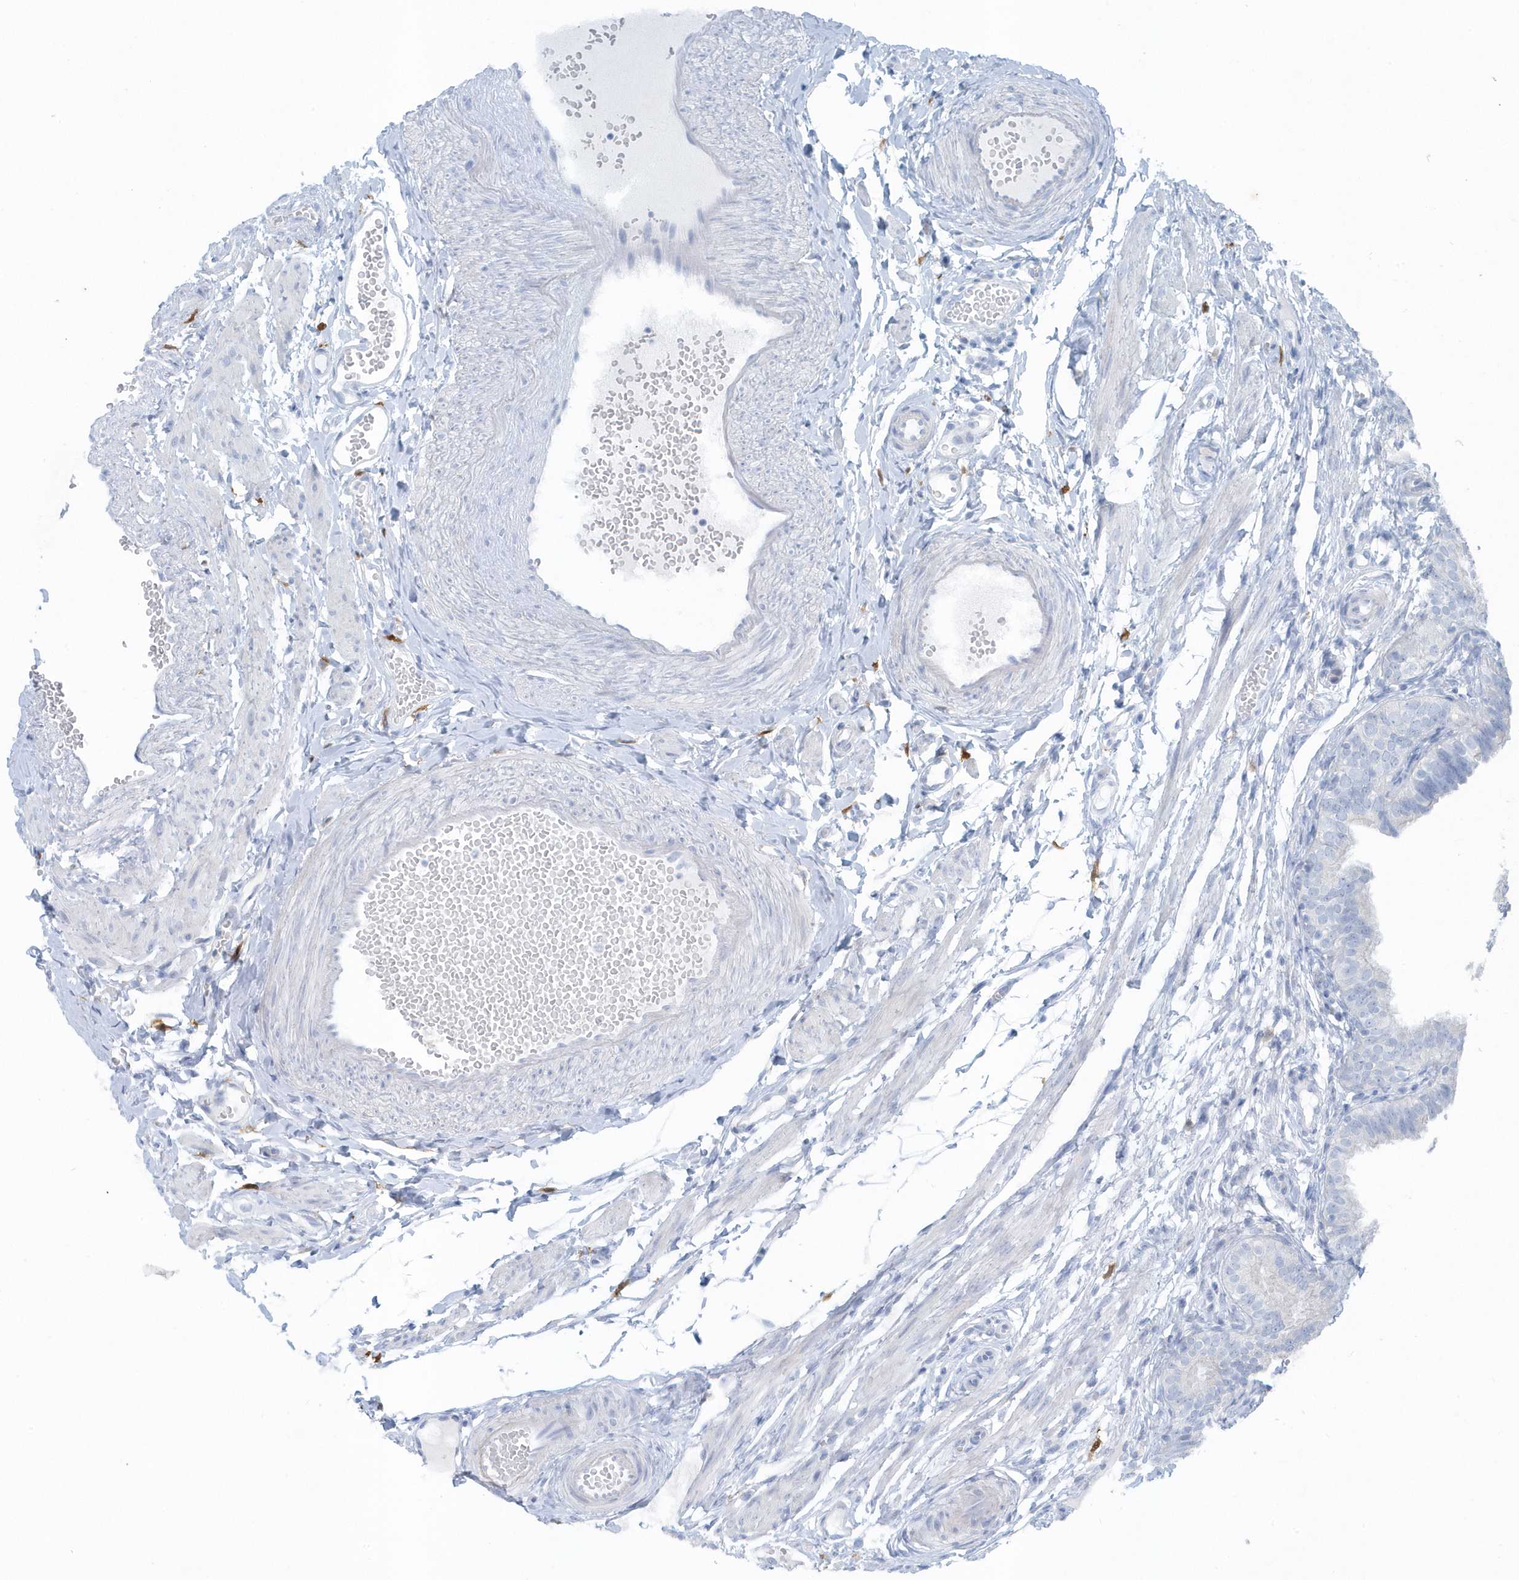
{"staining": {"intensity": "negative", "quantity": "none", "location": "none"}, "tissue": "fallopian tube", "cell_type": "Glandular cells", "image_type": "normal", "snomed": [{"axis": "morphology", "description": "Normal tissue, NOS"}, {"axis": "topography", "description": "Fallopian tube"}], "caption": "Immunohistochemistry micrograph of benign fallopian tube stained for a protein (brown), which displays no positivity in glandular cells. Brightfield microscopy of IHC stained with DAB (brown) and hematoxylin (blue), captured at high magnification.", "gene": "FAM98A", "patient": {"sex": "female", "age": 35}}